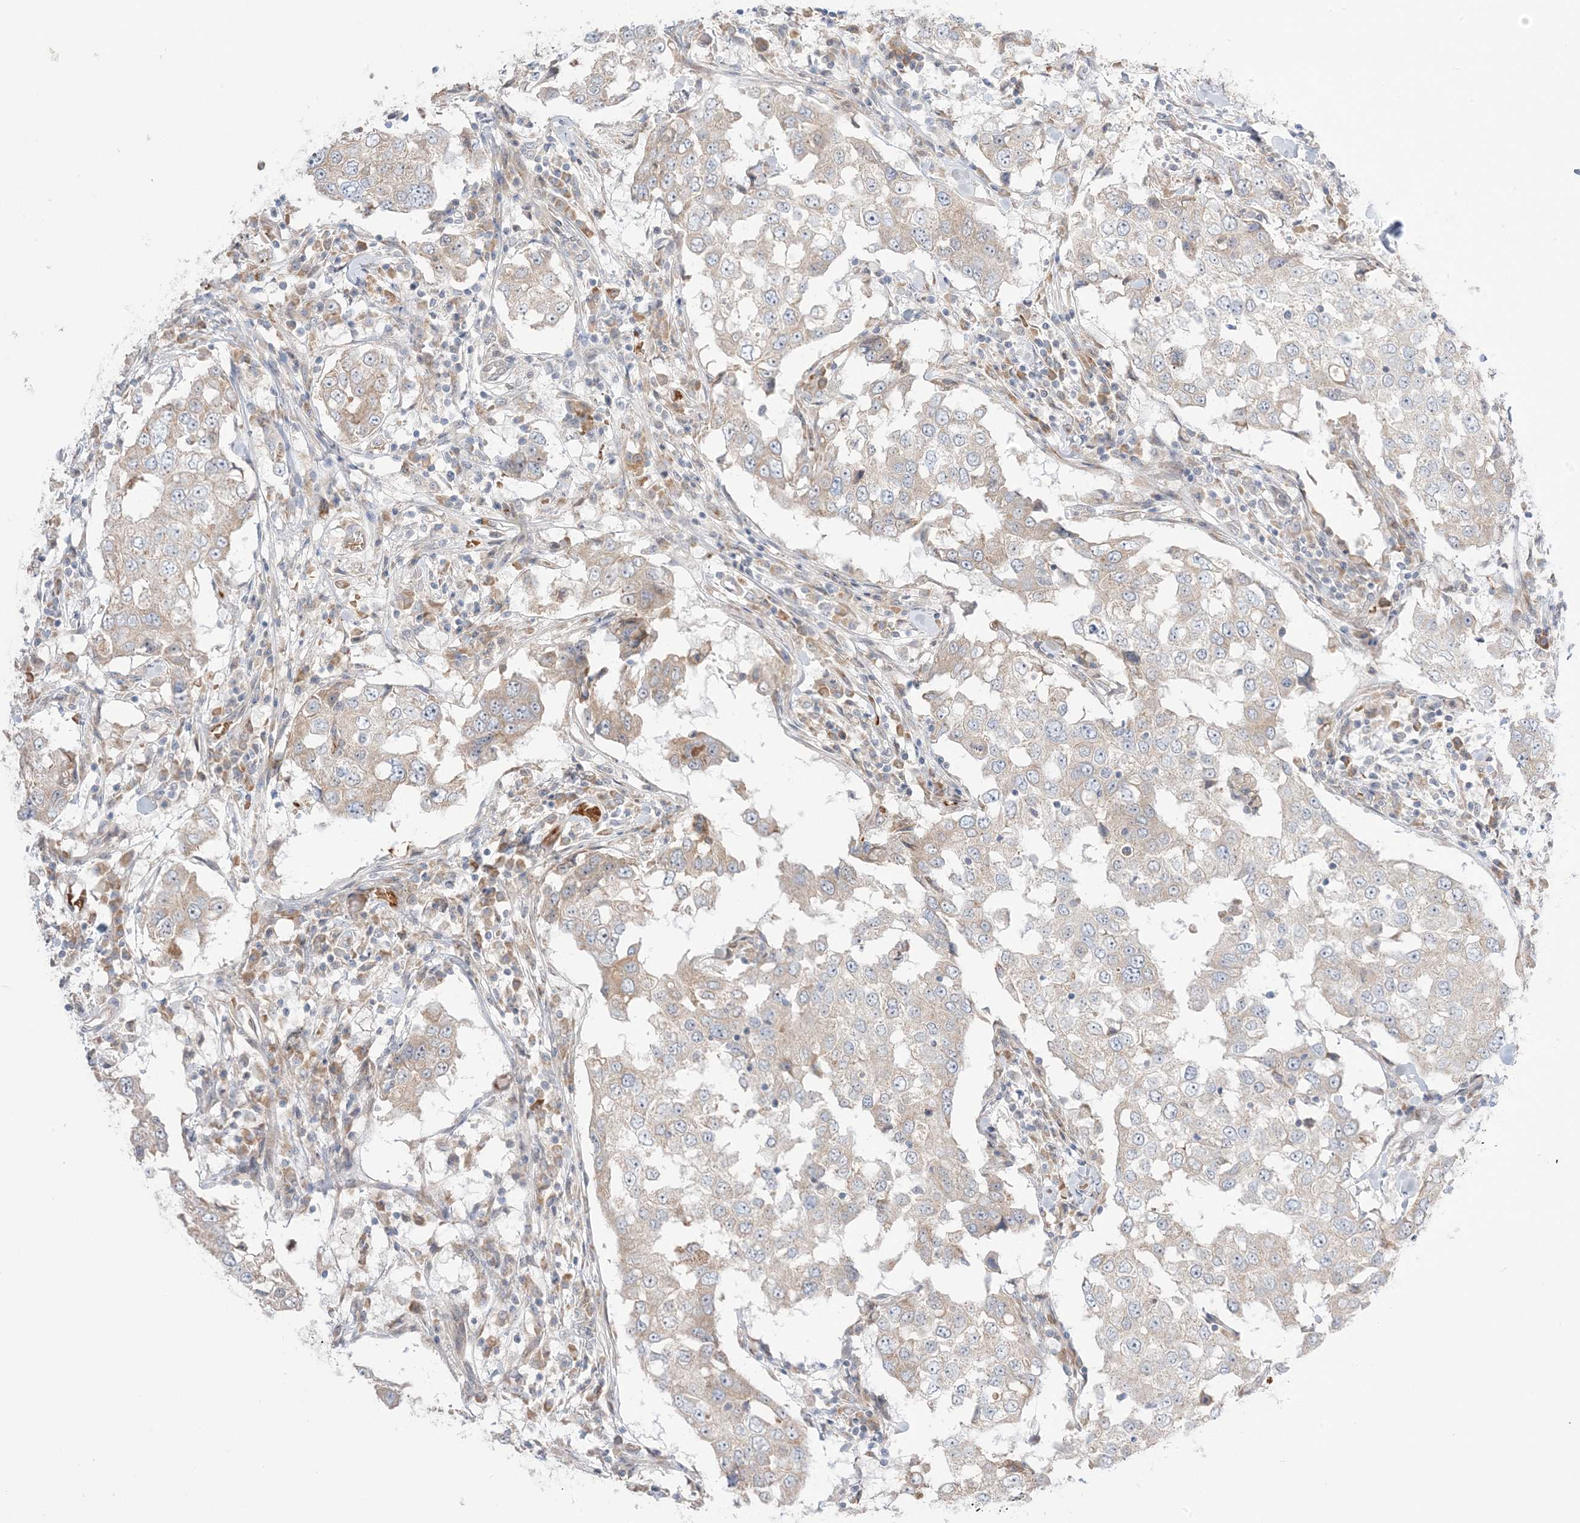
{"staining": {"intensity": "weak", "quantity": "25%-75%", "location": "cytoplasmic/membranous"}, "tissue": "breast cancer", "cell_type": "Tumor cells", "image_type": "cancer", "snomed": [{"axis": "morphology", "description": "Duct carcinoma"}, {"axis": "topography", "description": "Breast"}], "caption": "There is low levels of weak cytoplasmic/membranous staining in tumor cells of breast invasive ductal carcinoma, as demonstrated by immunohistochemical staining (brown color).", "gene": "MMGT1", "patient": {"sex": "female", "age": 27}}